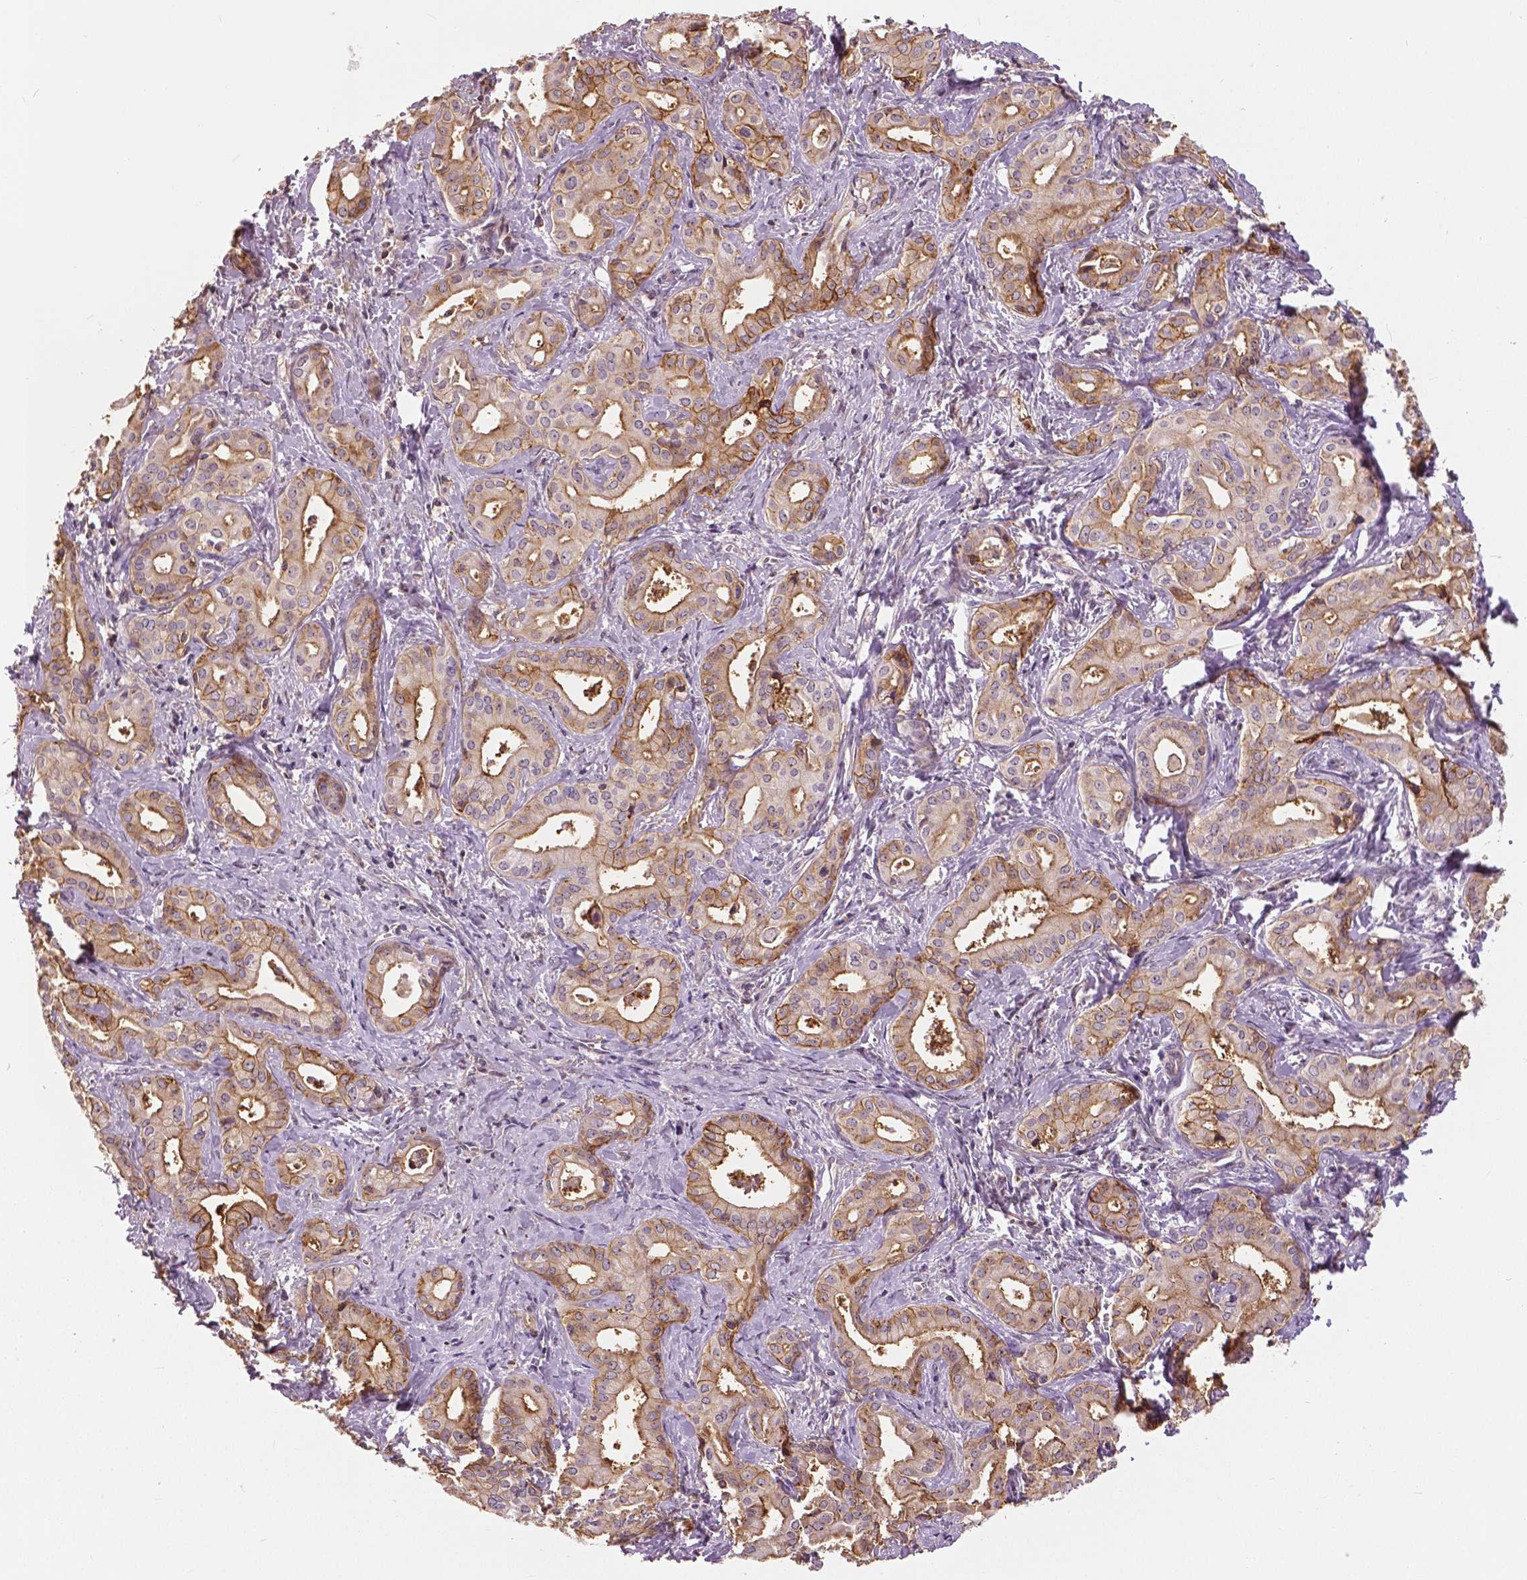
{"staining": {"intensity": "moderate", "quantity": "25%-75%", "location": "cytoplasmic/membranous"}, "tissue": "liver cancer", "cell_type": "Tumor cells", "image_type": "cancer", "snomed": [{"axis": "morphology", "description": "Cholangiocarcinoma"}, {"axis": "topography", "description": "Liver"}], "caption": "The histopathology image shows immunohistochemical staining of liver cholangiocarcinoma. There is moderate cytoplasmic/membranous expression is present in approximately 25%-75% of tumor cells.", "gene": "ANXA13", "patient": {"sex": "female", "age": 65}}